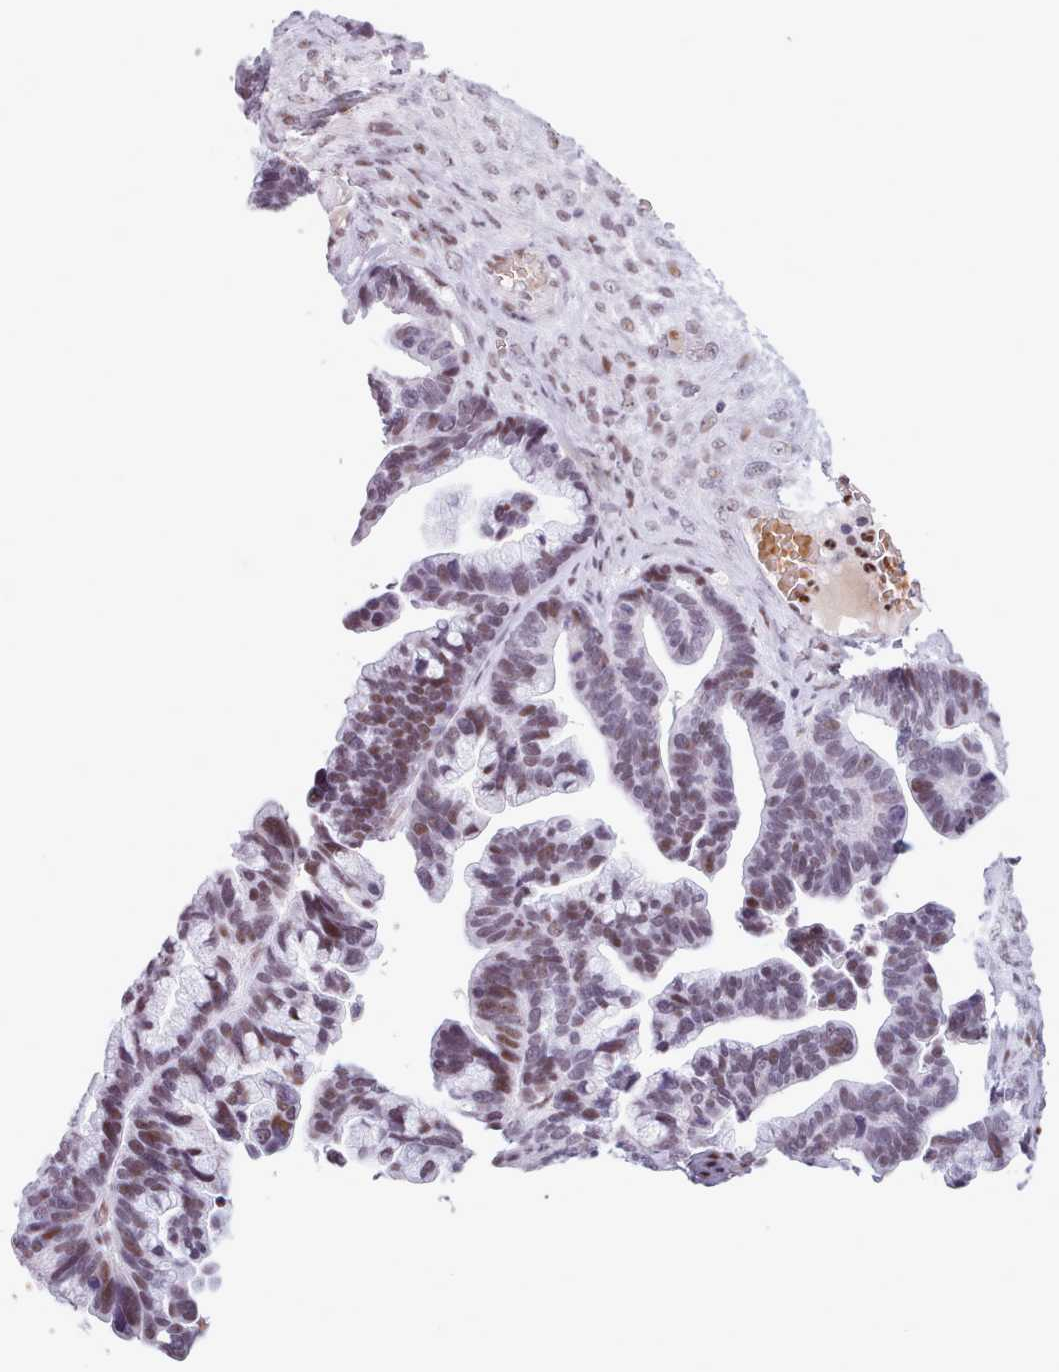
{"staining": {"intensity": "moderate", "quantity": "25%-75%", "location": "nuclear"}, "tissue": "ovarian cancer", "cell_type": "Tumor cells", "image_type": "cancer", "snomed": [{"axis": "morphology", "description": "Cystadenocarcinoma, serous, NOS"}, {"axis": "topography", "description": "Ovary"}], "caption": "Human ovarian cancer (serous cystadenocarcinoma) stained with a protein marker displays moderate staining in tumor cells.", "gene": "SRSF4", "patient": {"sex": "female", "age": 56}}